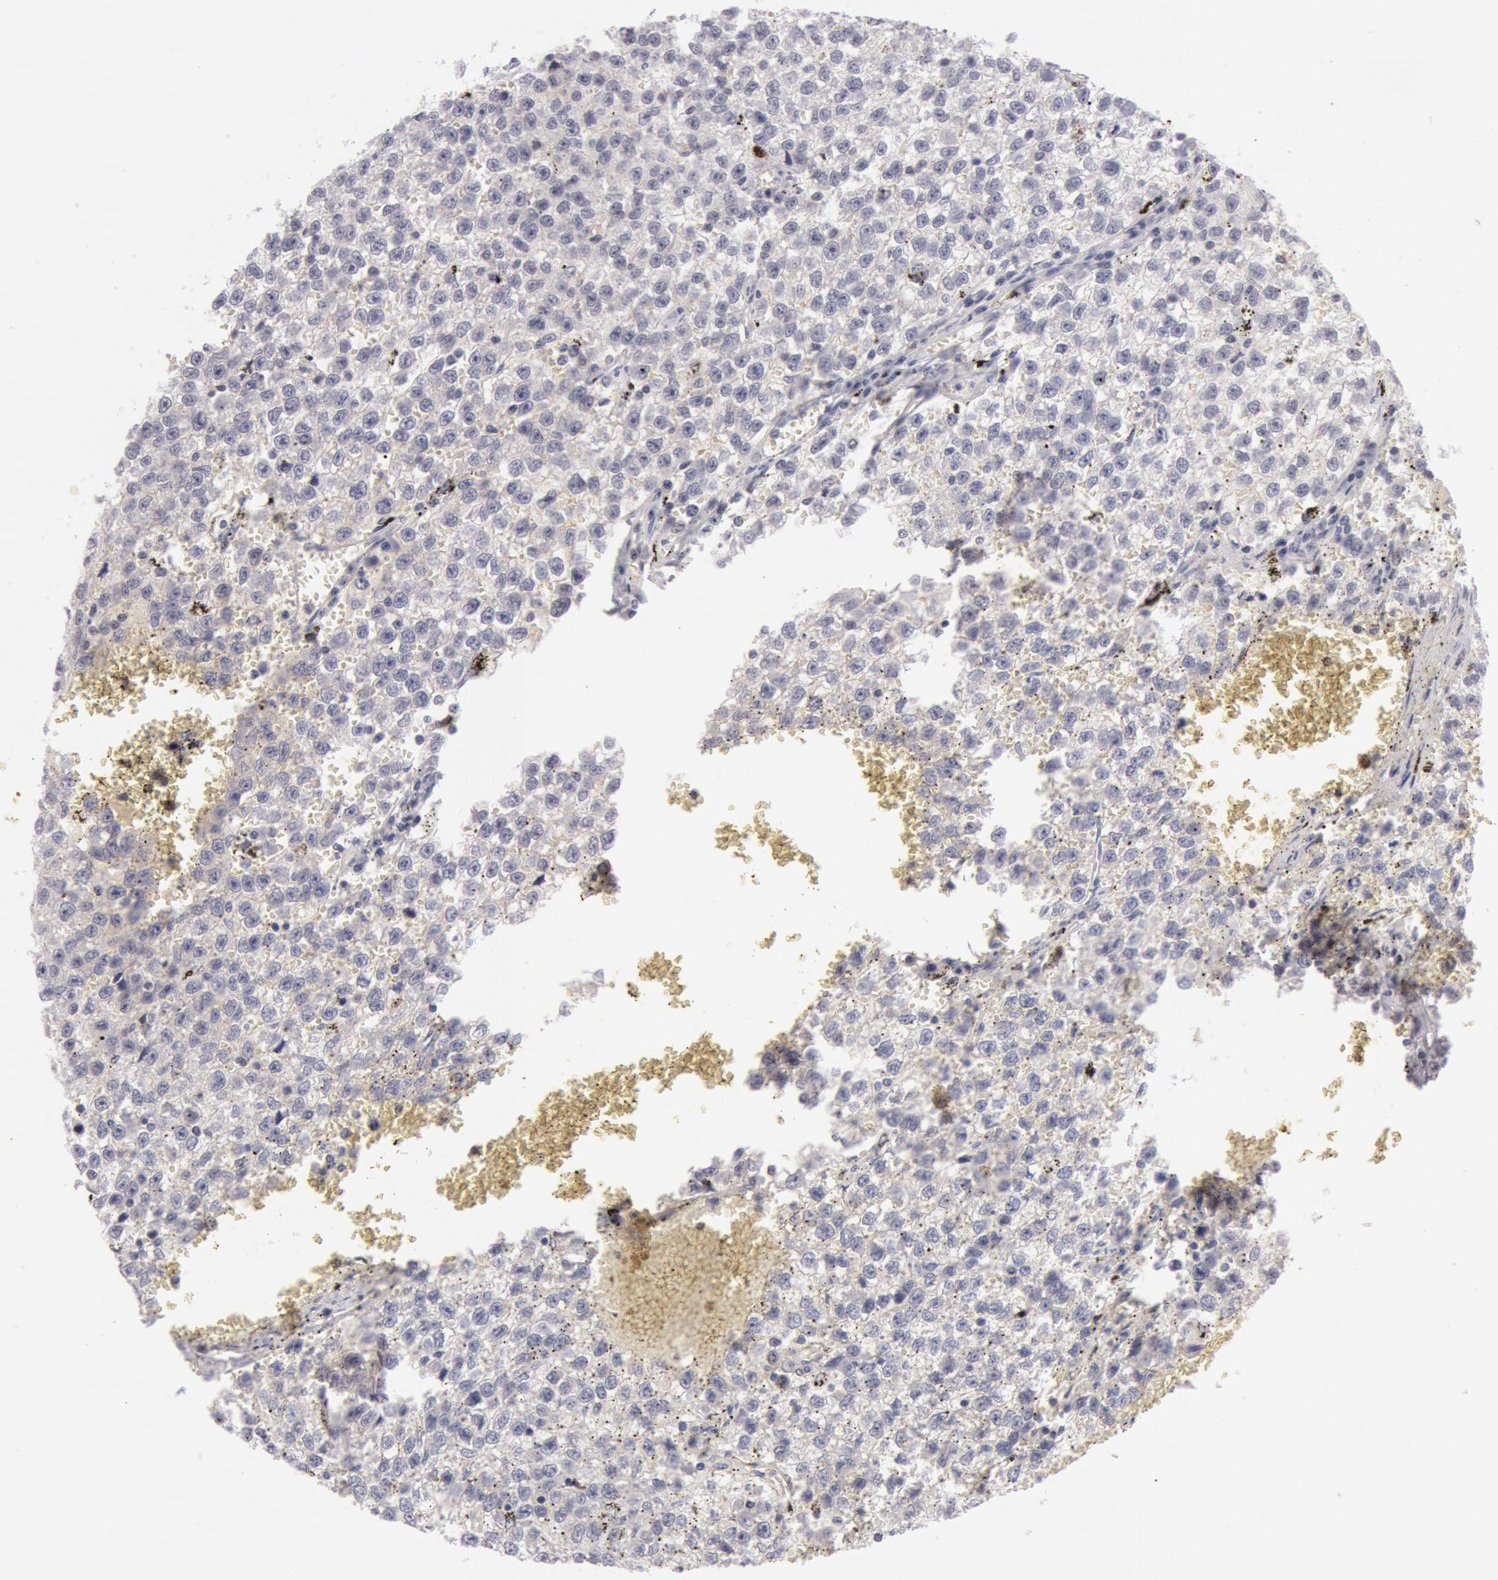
{"staining": {"intensity": "negative", "quantity": "none", "location": "none"}, "tissue": "testis cancer", "cell_type": "Tumor cells", "image_type": "cancer", "snomed": [{"axis": "morphology", "description": "Seminoma, NOS"}, {"axis": "topography", "description": "Testis"}], "caption": "Tumor cells are negative for brown protein staining in seminoma (testis). (Brightfield microscopy of DAB (3,3'-diaminobenzidine) immunohistochemistry at high magnification).", "gene": "NLGN4X", "patient": {"sex": "male", "age": 35}}